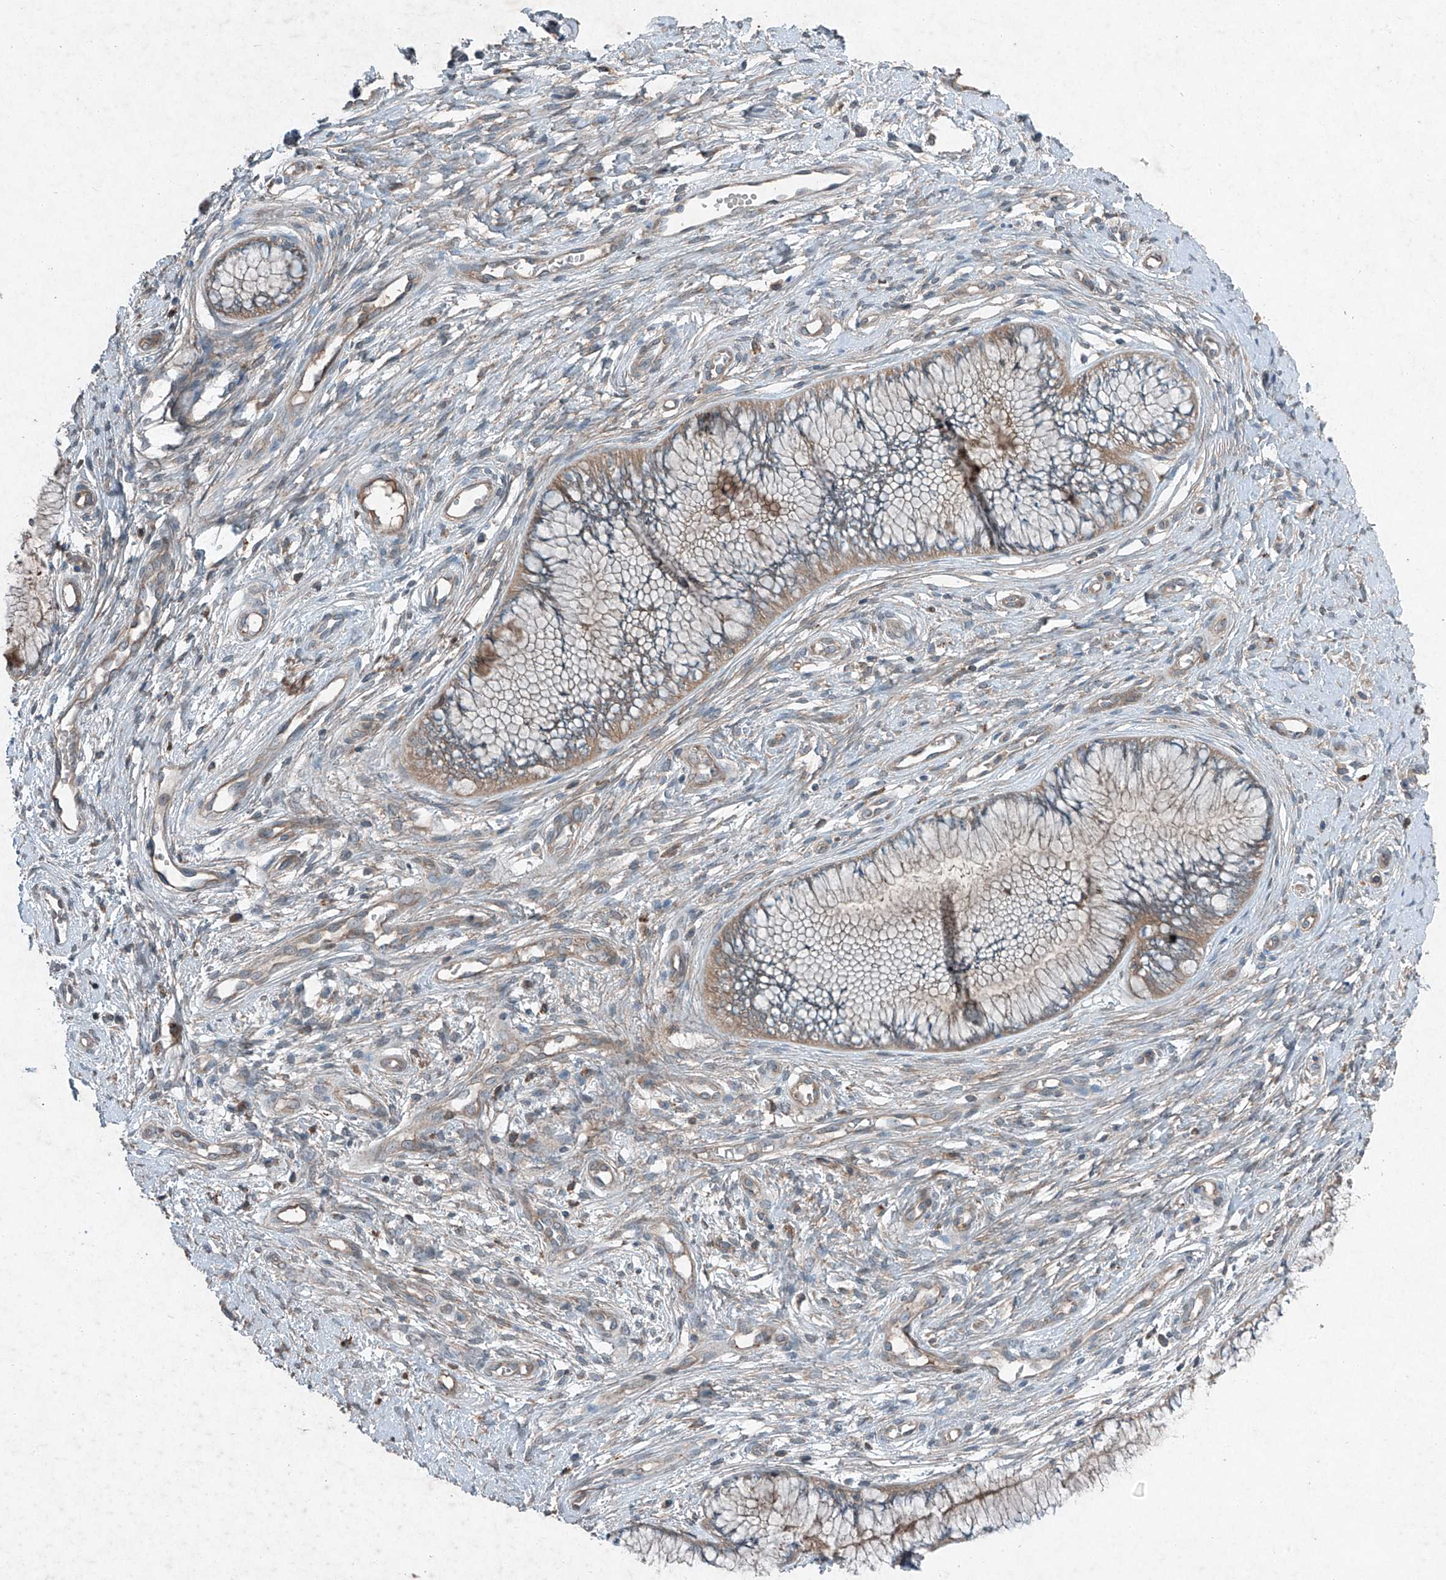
{"staining": {"intensity": "weak", "quantity": ">75%", "location": "cytoplasmic/membranous"}, "tissue": "cervical cancer", "cell_type": "Tumor cells", "image_type": "cancer", "snomed": [{"axis": "morphology", "description": "Squamous cell carcinoma, NOS"}, {"axis": "topography", "description": "Cervix"}], "caption": "Immunohistochemistry image of neoplastic tissue: human cervical squamous cell carcinoma stained using immunohistochemistry demonstrates low levels of weak protein expression localized specifically in the cytoplasmic/membranous of tumor cells, appearing as a cytoplasmic/membranous brown color.", "gene": "FOXRED2", "patient": {"sex": "female", "age": 37}}